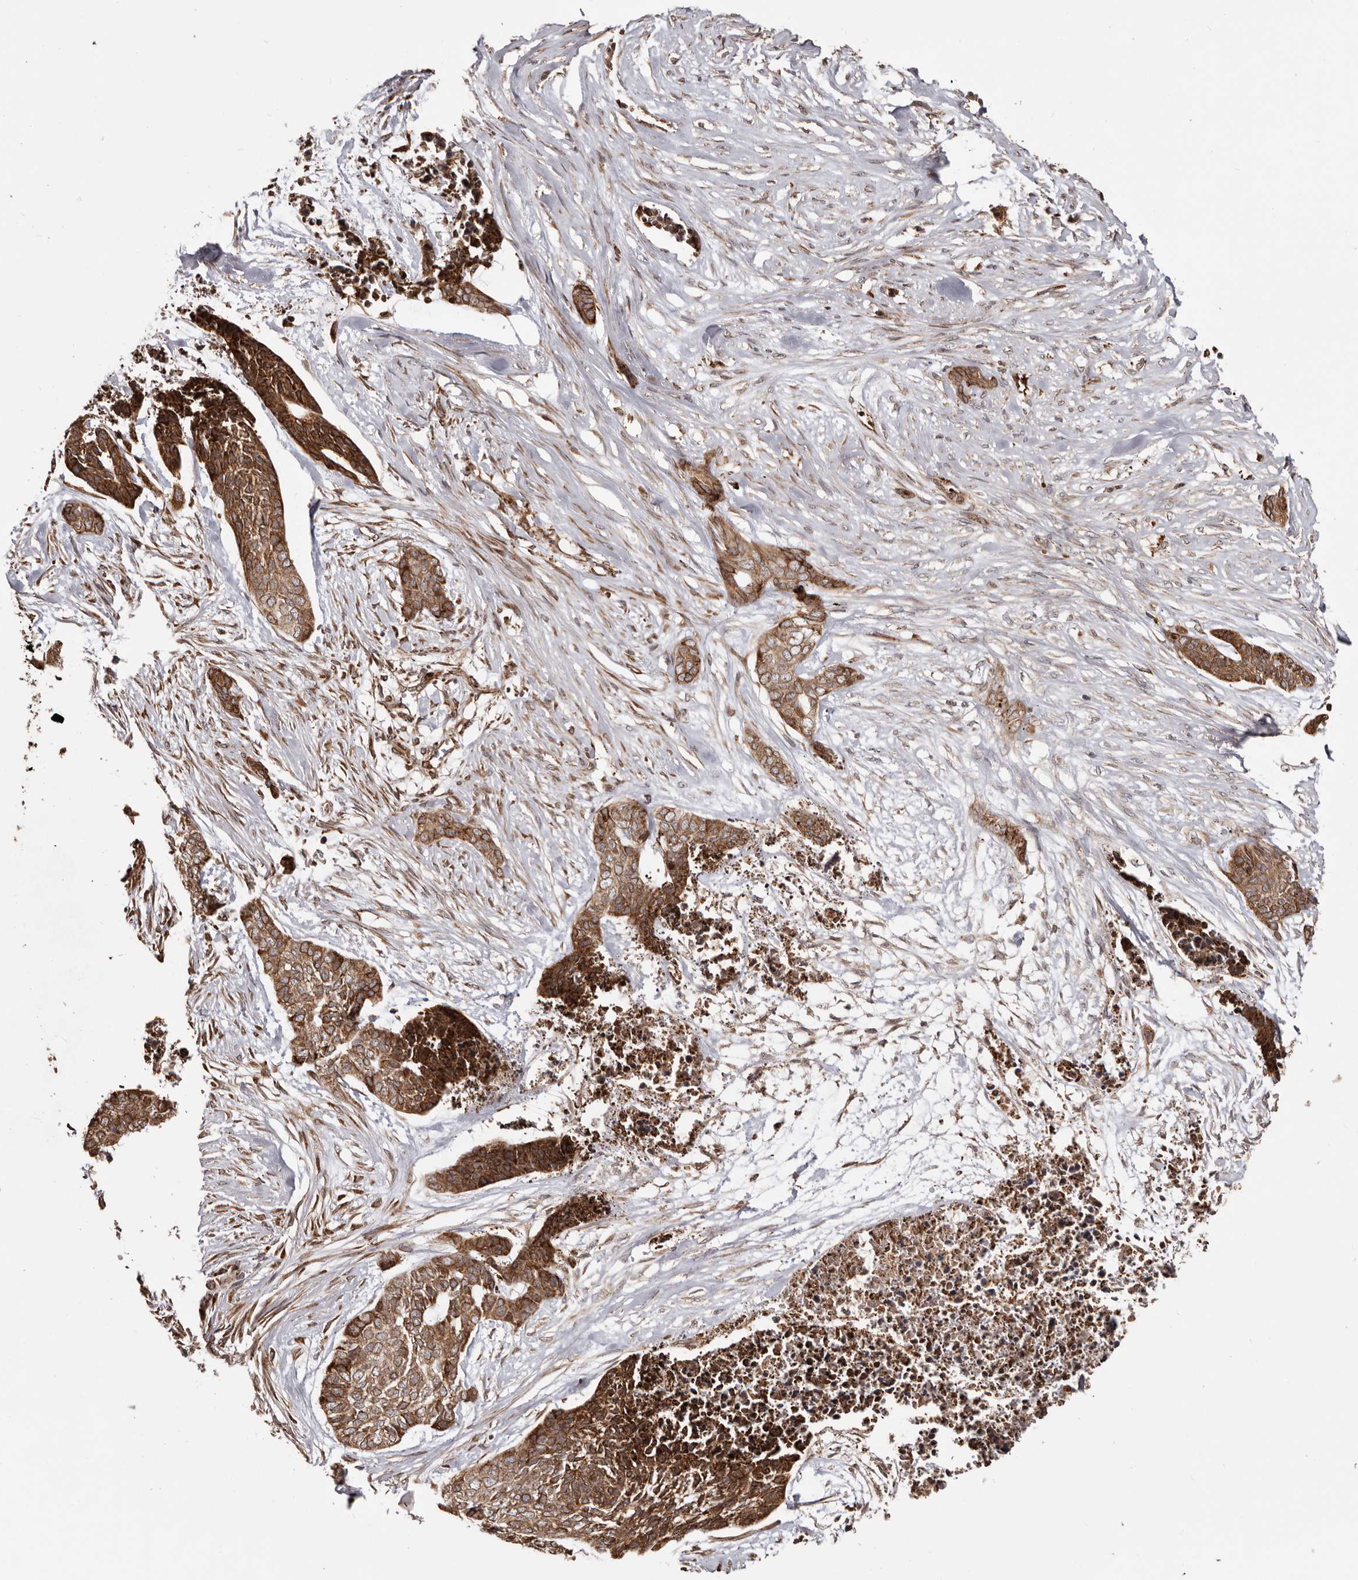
{"staining": {"intensity": "strong", "quantity": ">75%", "location": "cytoplasmic/membranous"}, "tissue": "skin cancer", "cell_type": "Tumor cells", "image_type": "cancer", "snomed": [{"axis": "morphology", "description": "Basal cell carcinoma"}, {"axis": "topography", "description": "Skin"}], "caption": "DAB (3,3'-diaminobenzidine) immunohistochemical staining of basal cell carcinoma (skin) shows strong cytoplasmic/membranous protein positivity in about >75% of tumor cells.", "gene": "NUP43", "patient": {"sex": "female", "age": 64}}